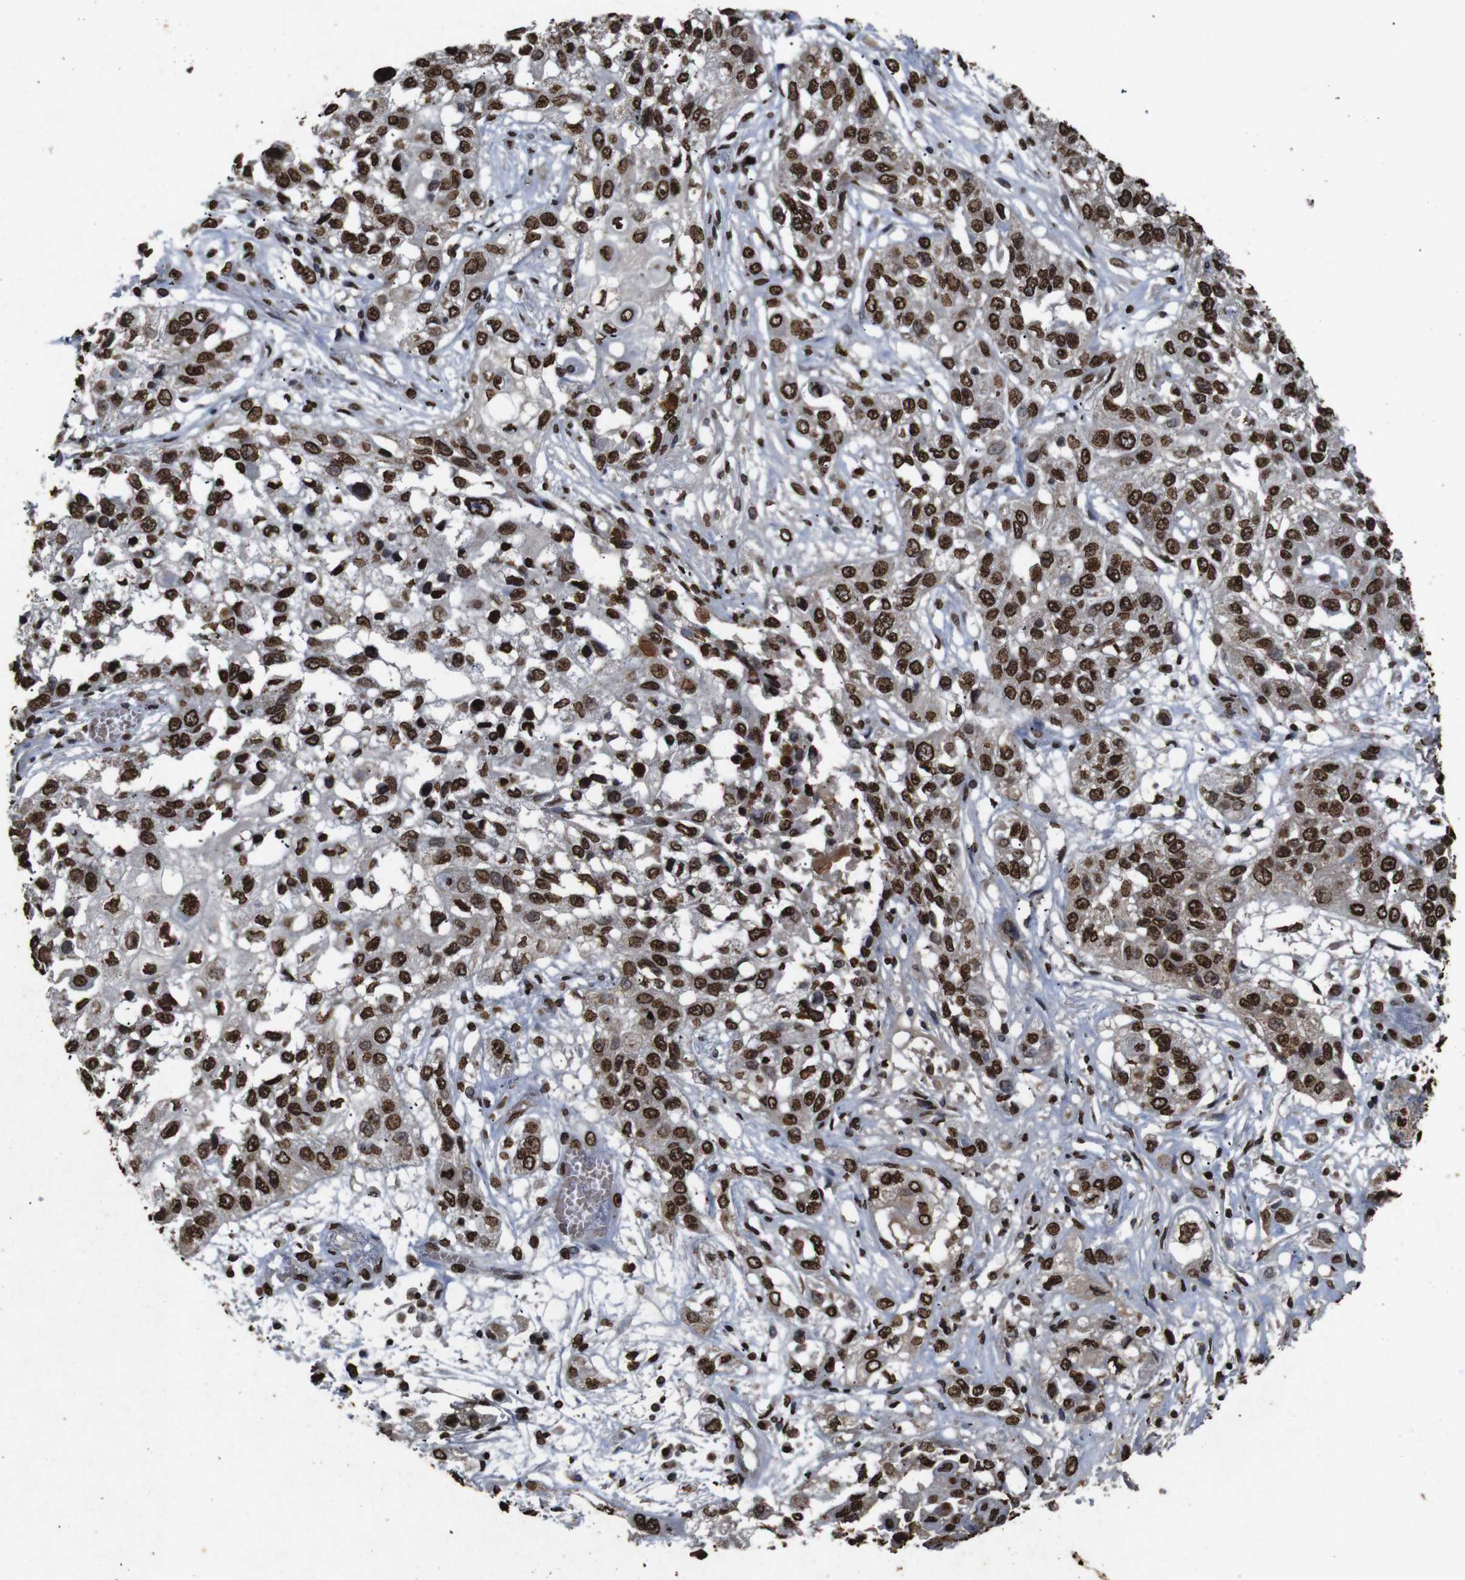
{"staining": {"intensity": "strong", "quantity": ">75%", "location": "nuclear"}, "tissue": "lung cancer", "cell_type": "Tumor cells", "image_type": "cancer", "snomed": [{"axis": "morphology", "description": "Squamous cell carcinoma, NOS"}, {"axis": "topography", "description": "Lung"}], "caption": "A brown stain highlights strong nuclear positivity of a protein in human lung cancer tumor cells. (IHC, brightfield microscopy, high magnification).", "gene": "MDM2", "patient": {"sex": "male", "age": 71}}